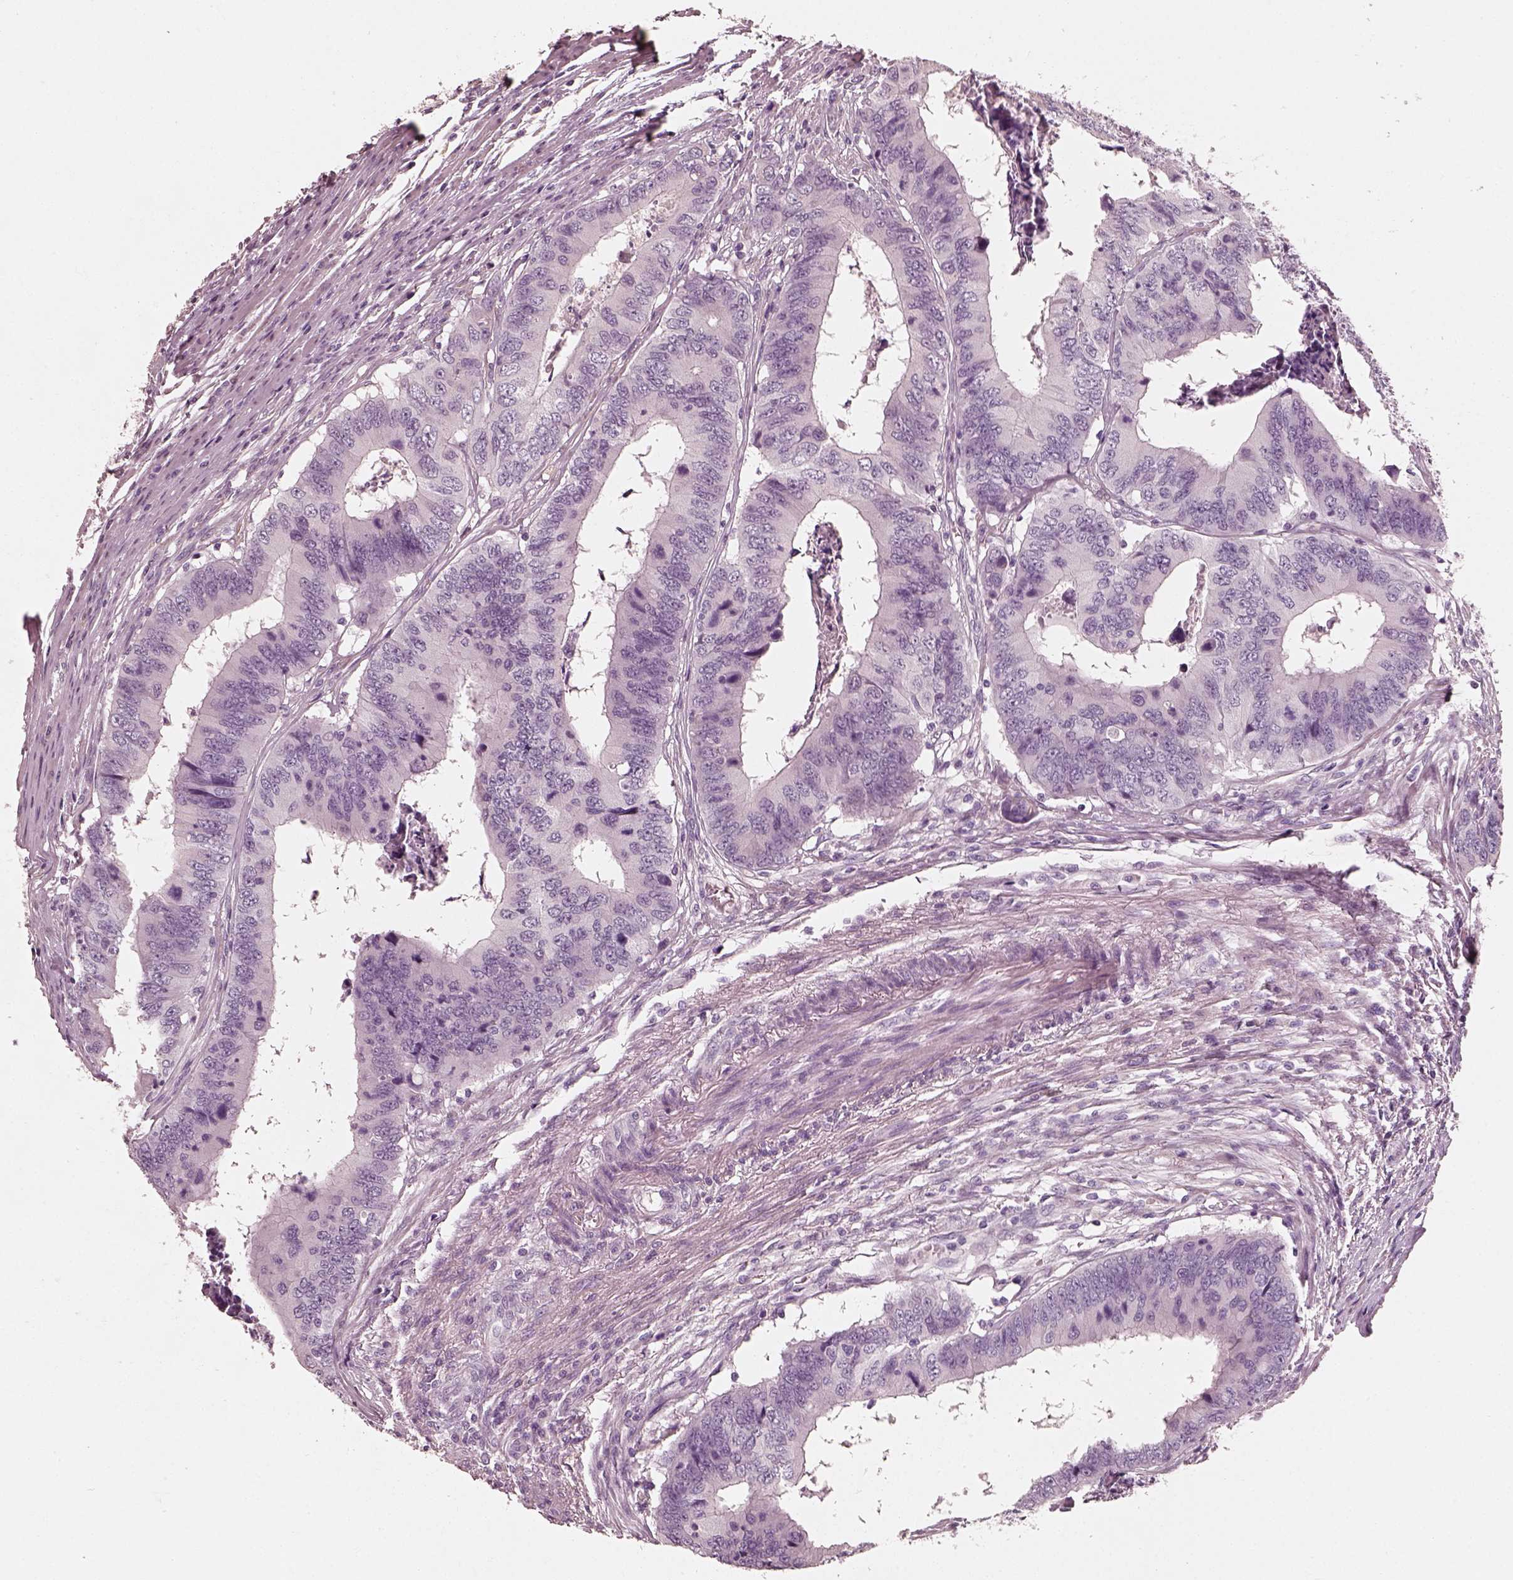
{"staining": {"intensity": "negative", "quantity": "none", "location": "none"}, "tissue": "colorectal cancer", "cell_type": "Tumor cells", "image_type": "cancer", "snomed": [{"axis": "morphology", "description": "Adenocarcinoma, NOS"}, {"axis": "topography", "description": "Colon"}], "caption": "Colorectal cancer stained for a protein using immunohistochemistry (IHC) displays no positivity tumor cells.", "gene": "RS1", "patient": {"sex": "male", "age": 53}}